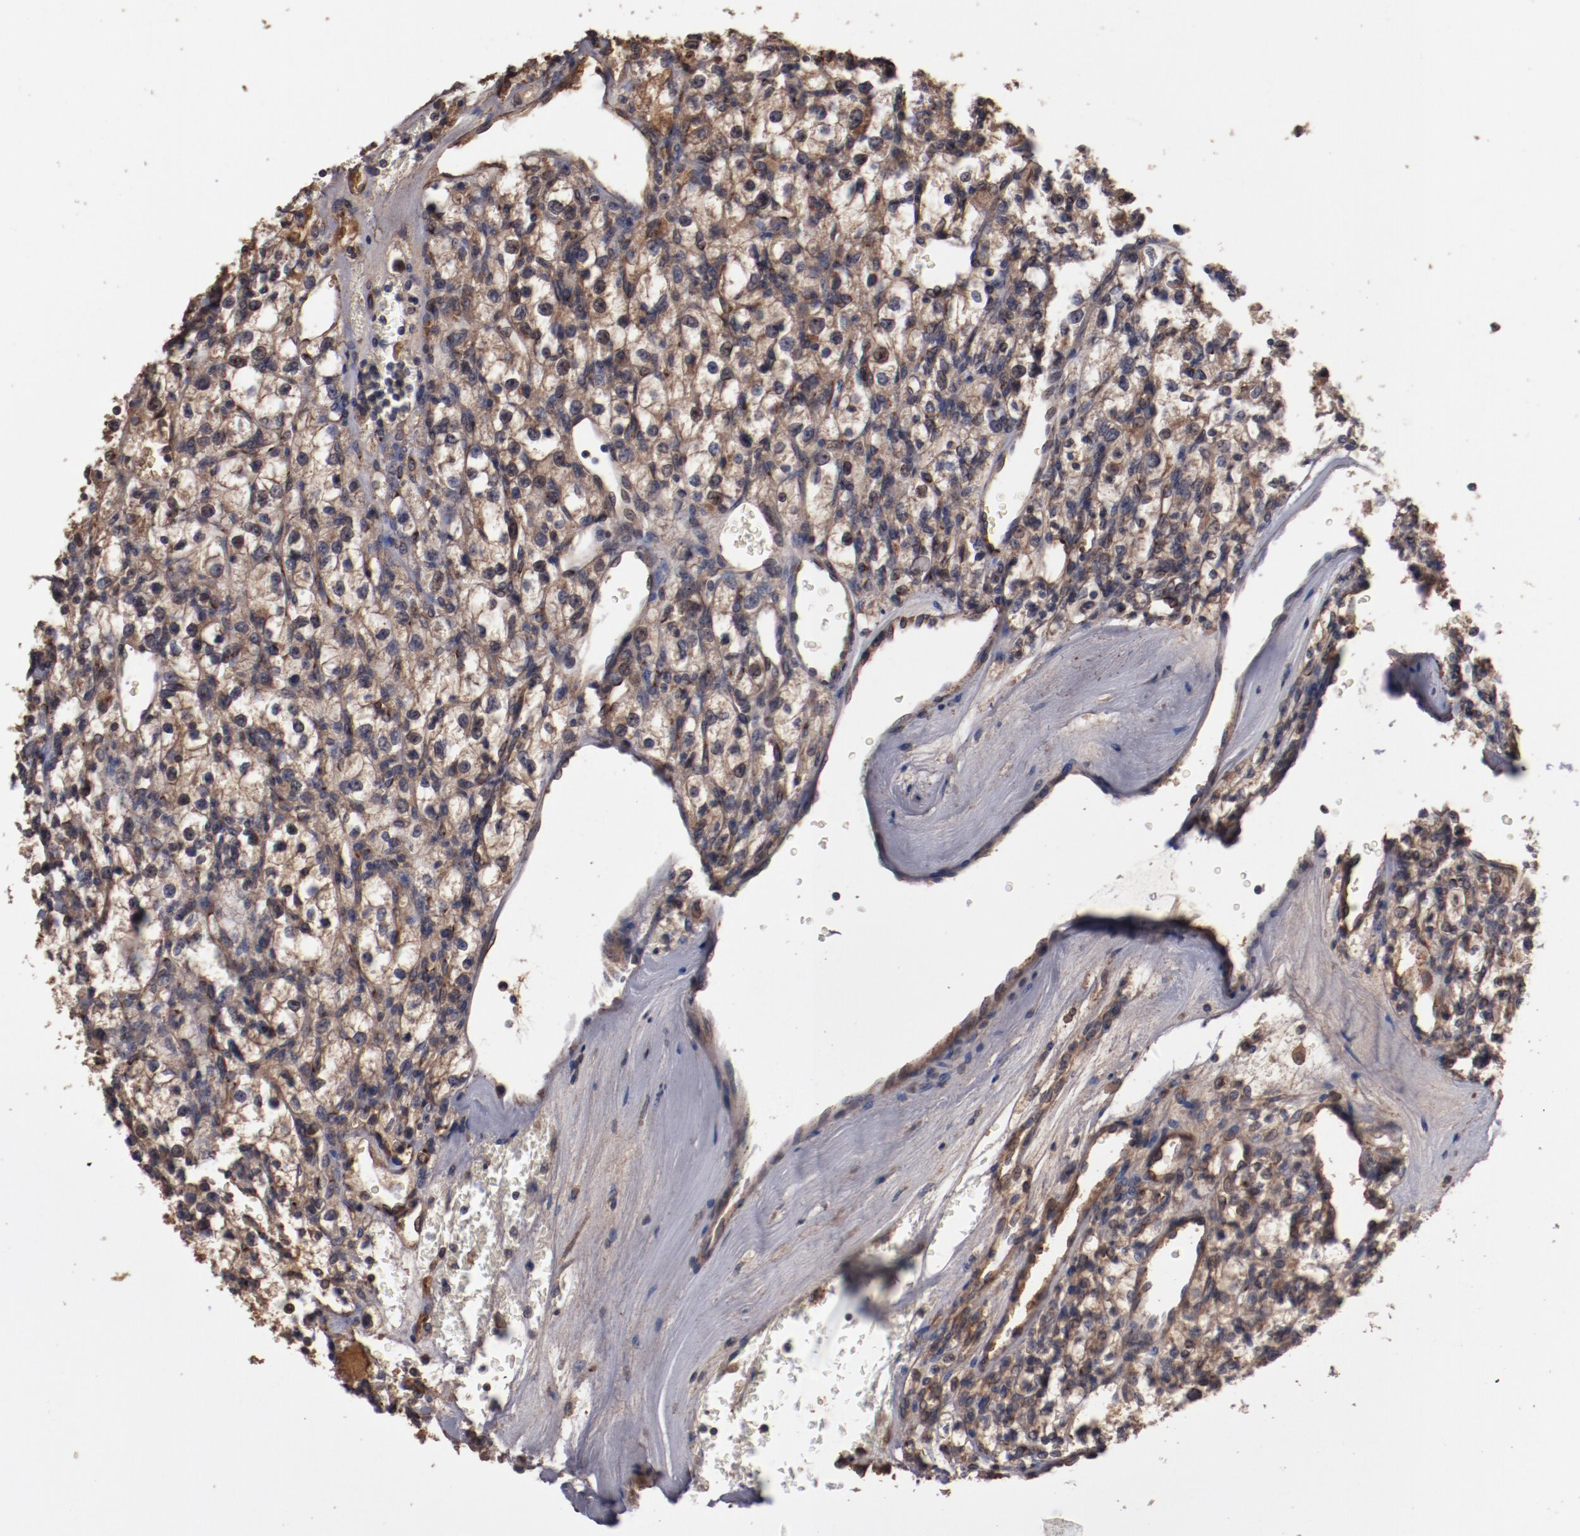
{"staining": {"intensity": "moderate", "quantity": ">75%", "location": "cytoplasmic/membranous"}, "tissue": "renal cancer", "cell_type": "Tumor cells", "image_type": "cancer", "snomed": [{"axis": "morphology", "description": "Adenocarcinoma, NOS"}, {"axis": "topography", "description": "Kidney"}], "caption": "This micrograph shows immunohistochemistry staining of human renal adenocarcinoma, with medium moderate cytoplasmic/membranous positivity in about >75% of tumor cells.", "gene": "DIPK2B", "patient": {"sex": "female", "age": 62}}